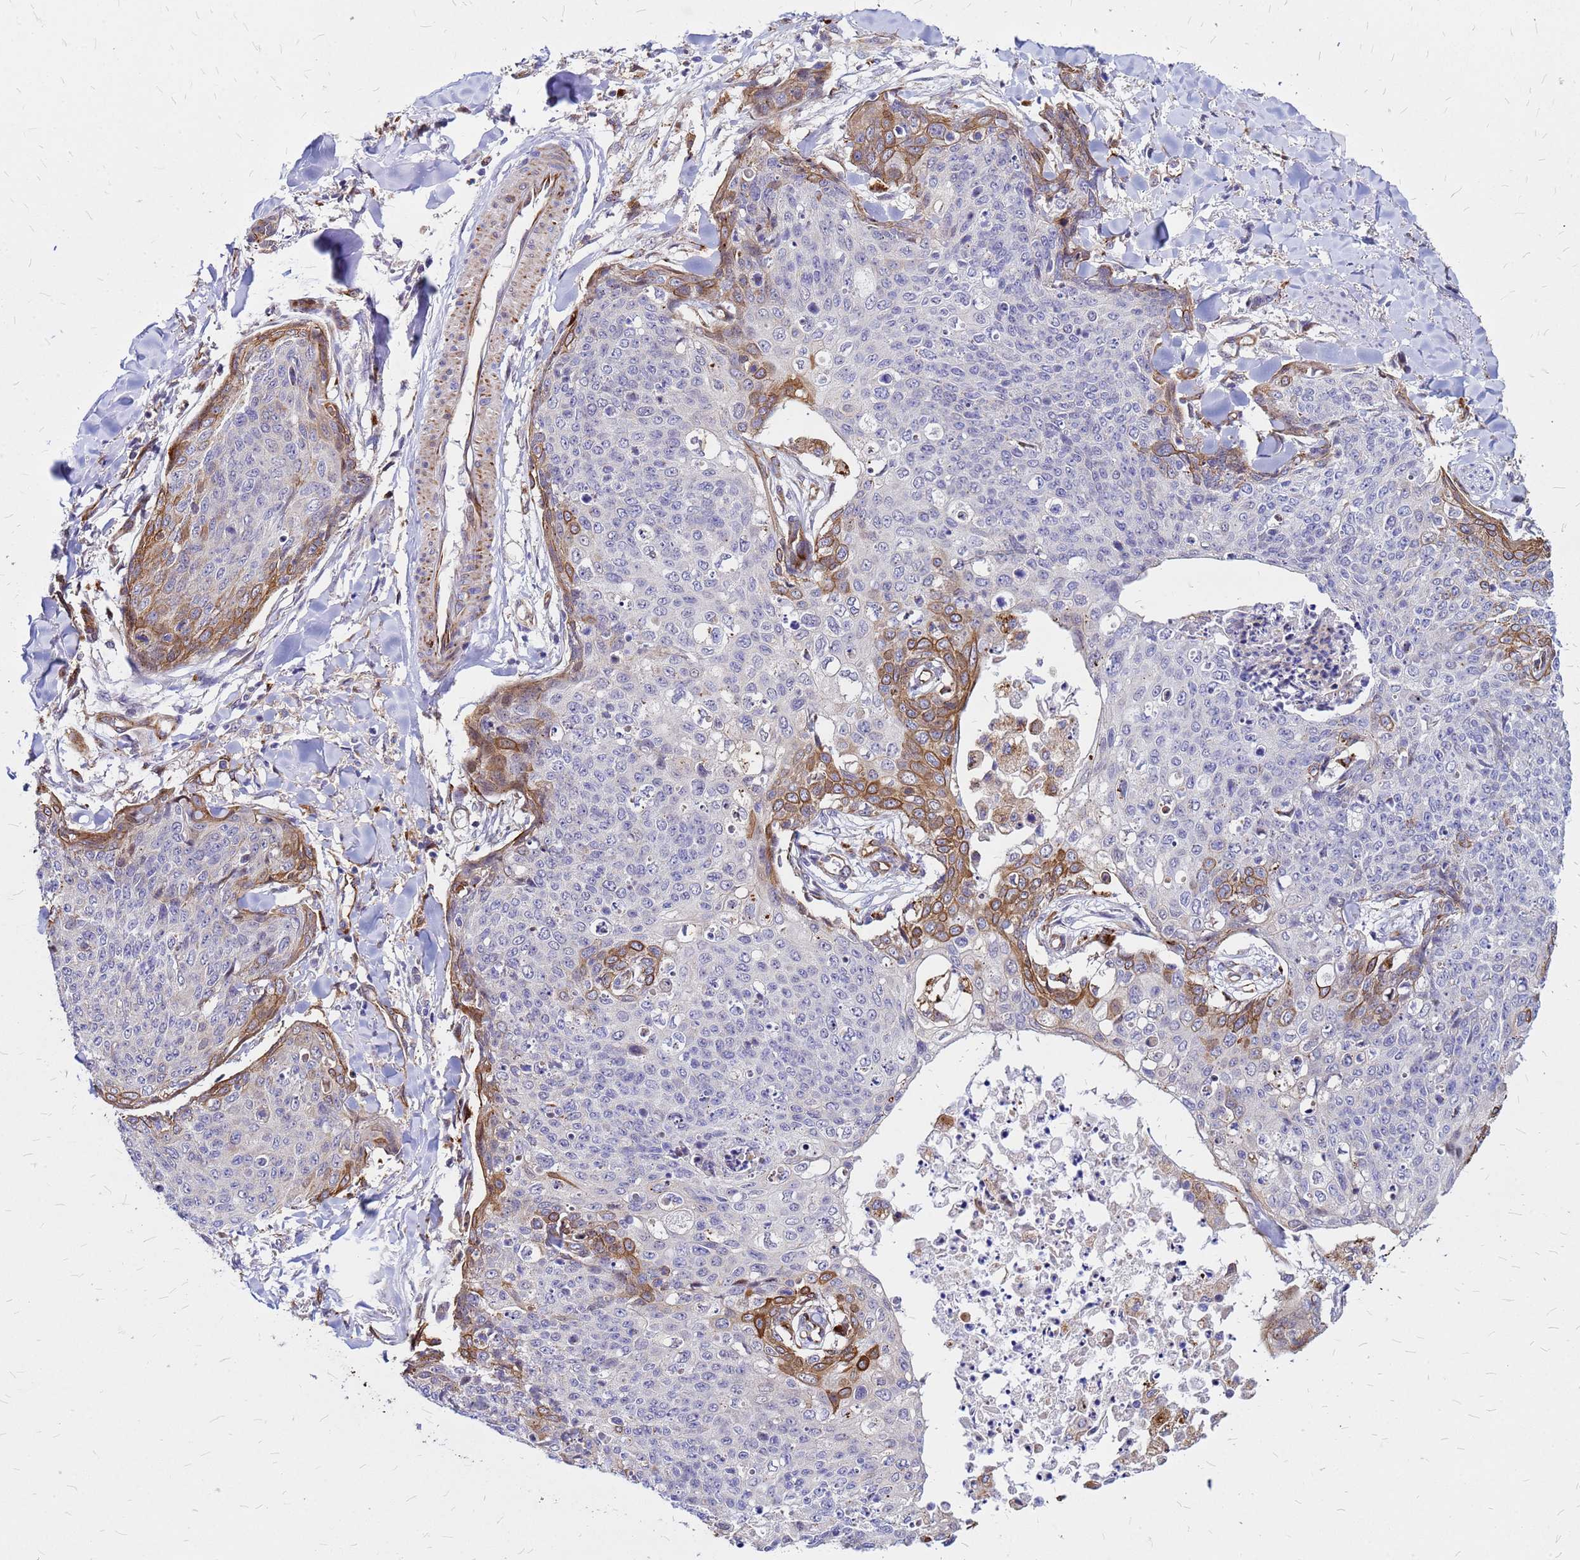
{"staining": {"intensity": "strong", "quantity": "<25%", "location": "cytoplasmic/membranous"}, "tissue": "skin cancer", "cell_type": "Tumor cells", "image_type": "cancer", "snomed": [{"axis": "morphology", "description": "Squamous cell carcinoma, NOS"}, {"axis": "topography", "description": "Skin"}, {"axis": "topography", "description": "Vulva"}], "caption": "Protein expression analysis of human skin cancer (squamous cell carcinoma) reveals strong cytoplasmic/membranous expression in about <25% of tumor cells. (Stains: DAB in brown, nuclei in blue, Microscopy: brightfield microscopy at high magnification).", "gene": "NOSTRIN", "patient": {"sex": "female", "age": 85}}